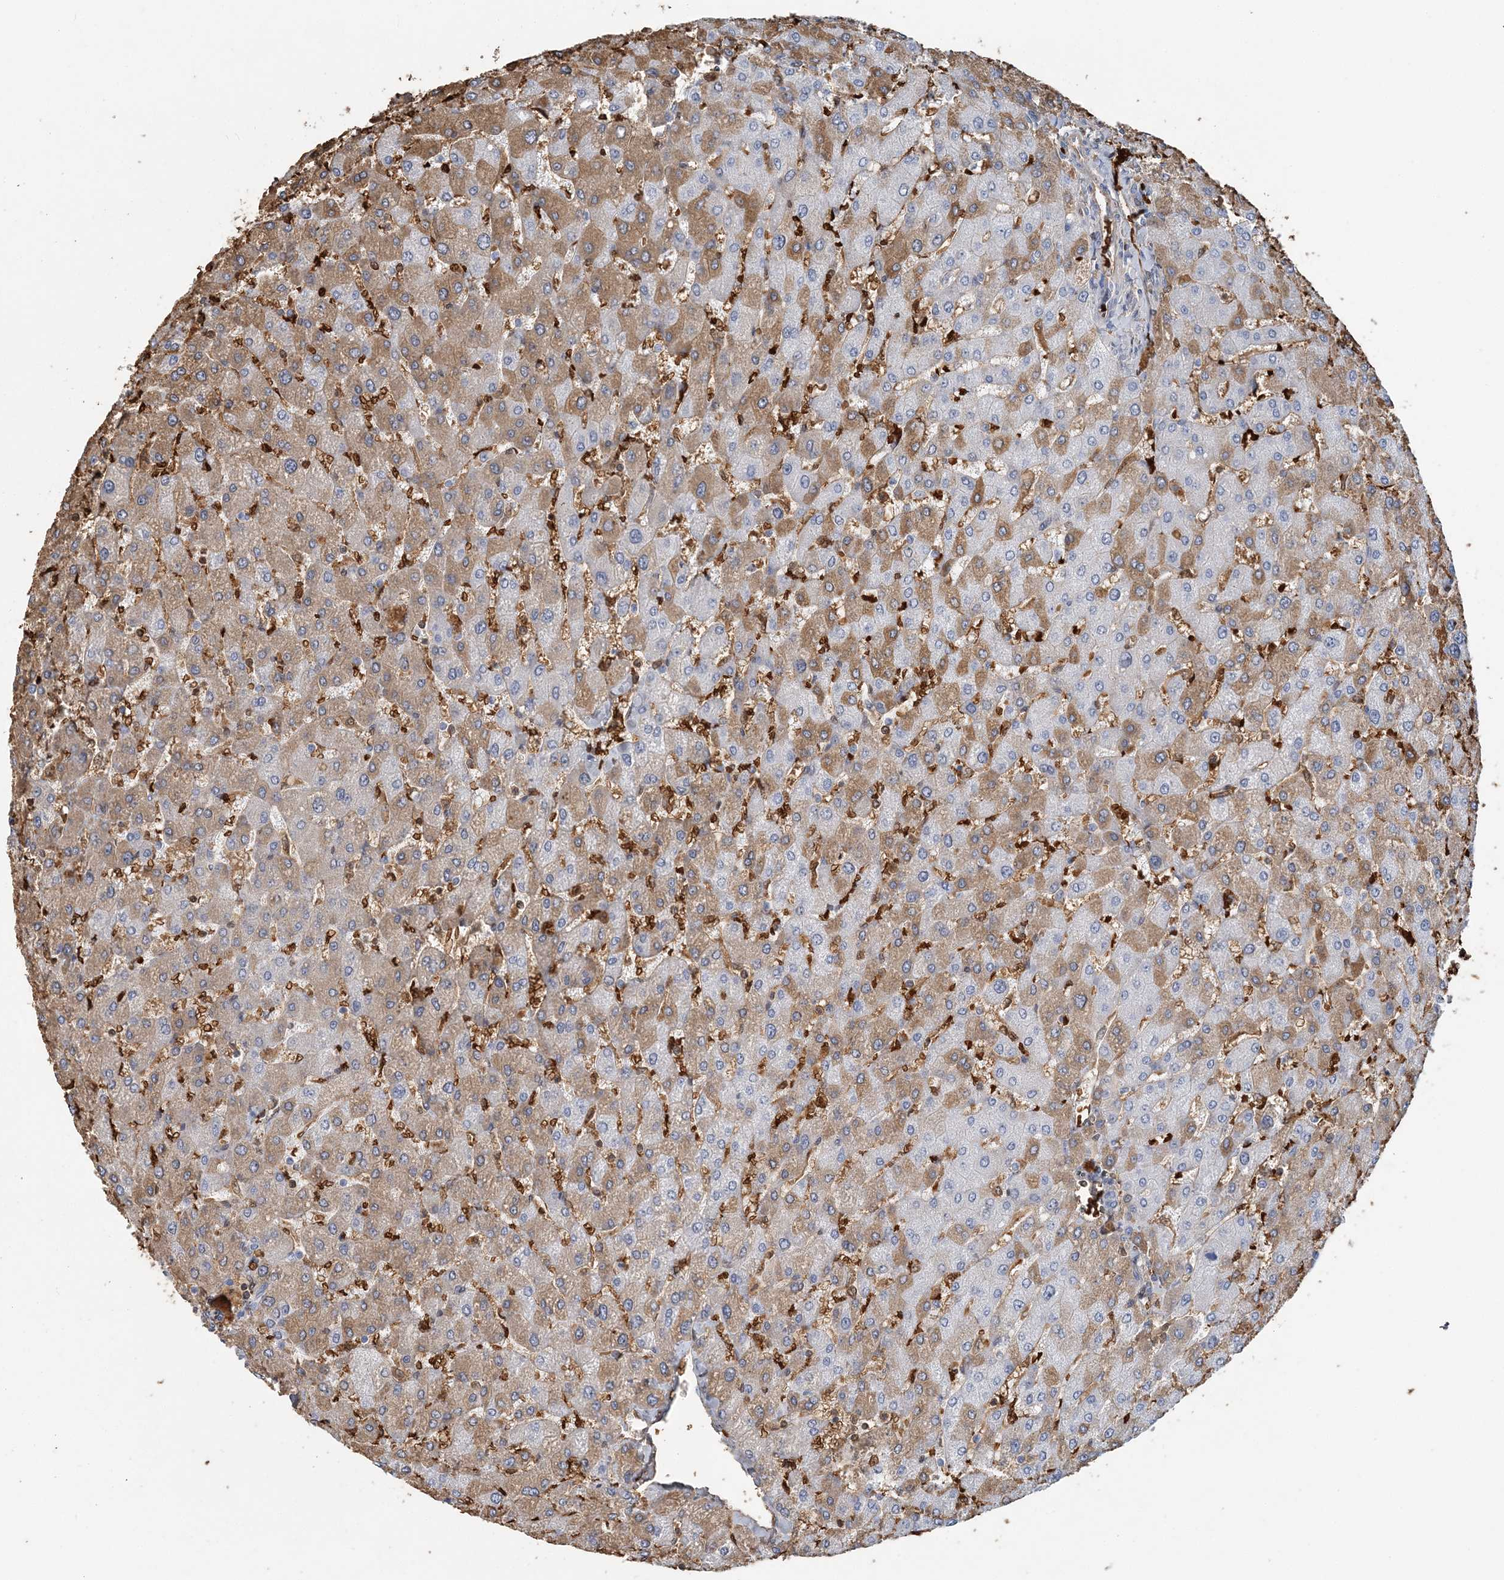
{"staining": {"intensity": "weak", "quantity": ">75%", "location": "cytoplasmic/membranous"}, "tissue": "liver", "cell_type": "Cholangiocytes", "image_type": "normal", "snomed": [{"axis": "morphology", "description": "Normal tissue, NOS"}, {"axis": "topography", "description": "Liver"}], "caption": "Brown immunohistochemical staining in normal liver displays weak cytoplasmic/membranous positivity in approximately >75% of cholangiocytes. Immunohistochemistry (ihc) stains the protein of interest in brown and the nuclei are stained blue.", "gene": "HBD", "patient": {"sex": "male", "age": 55}}